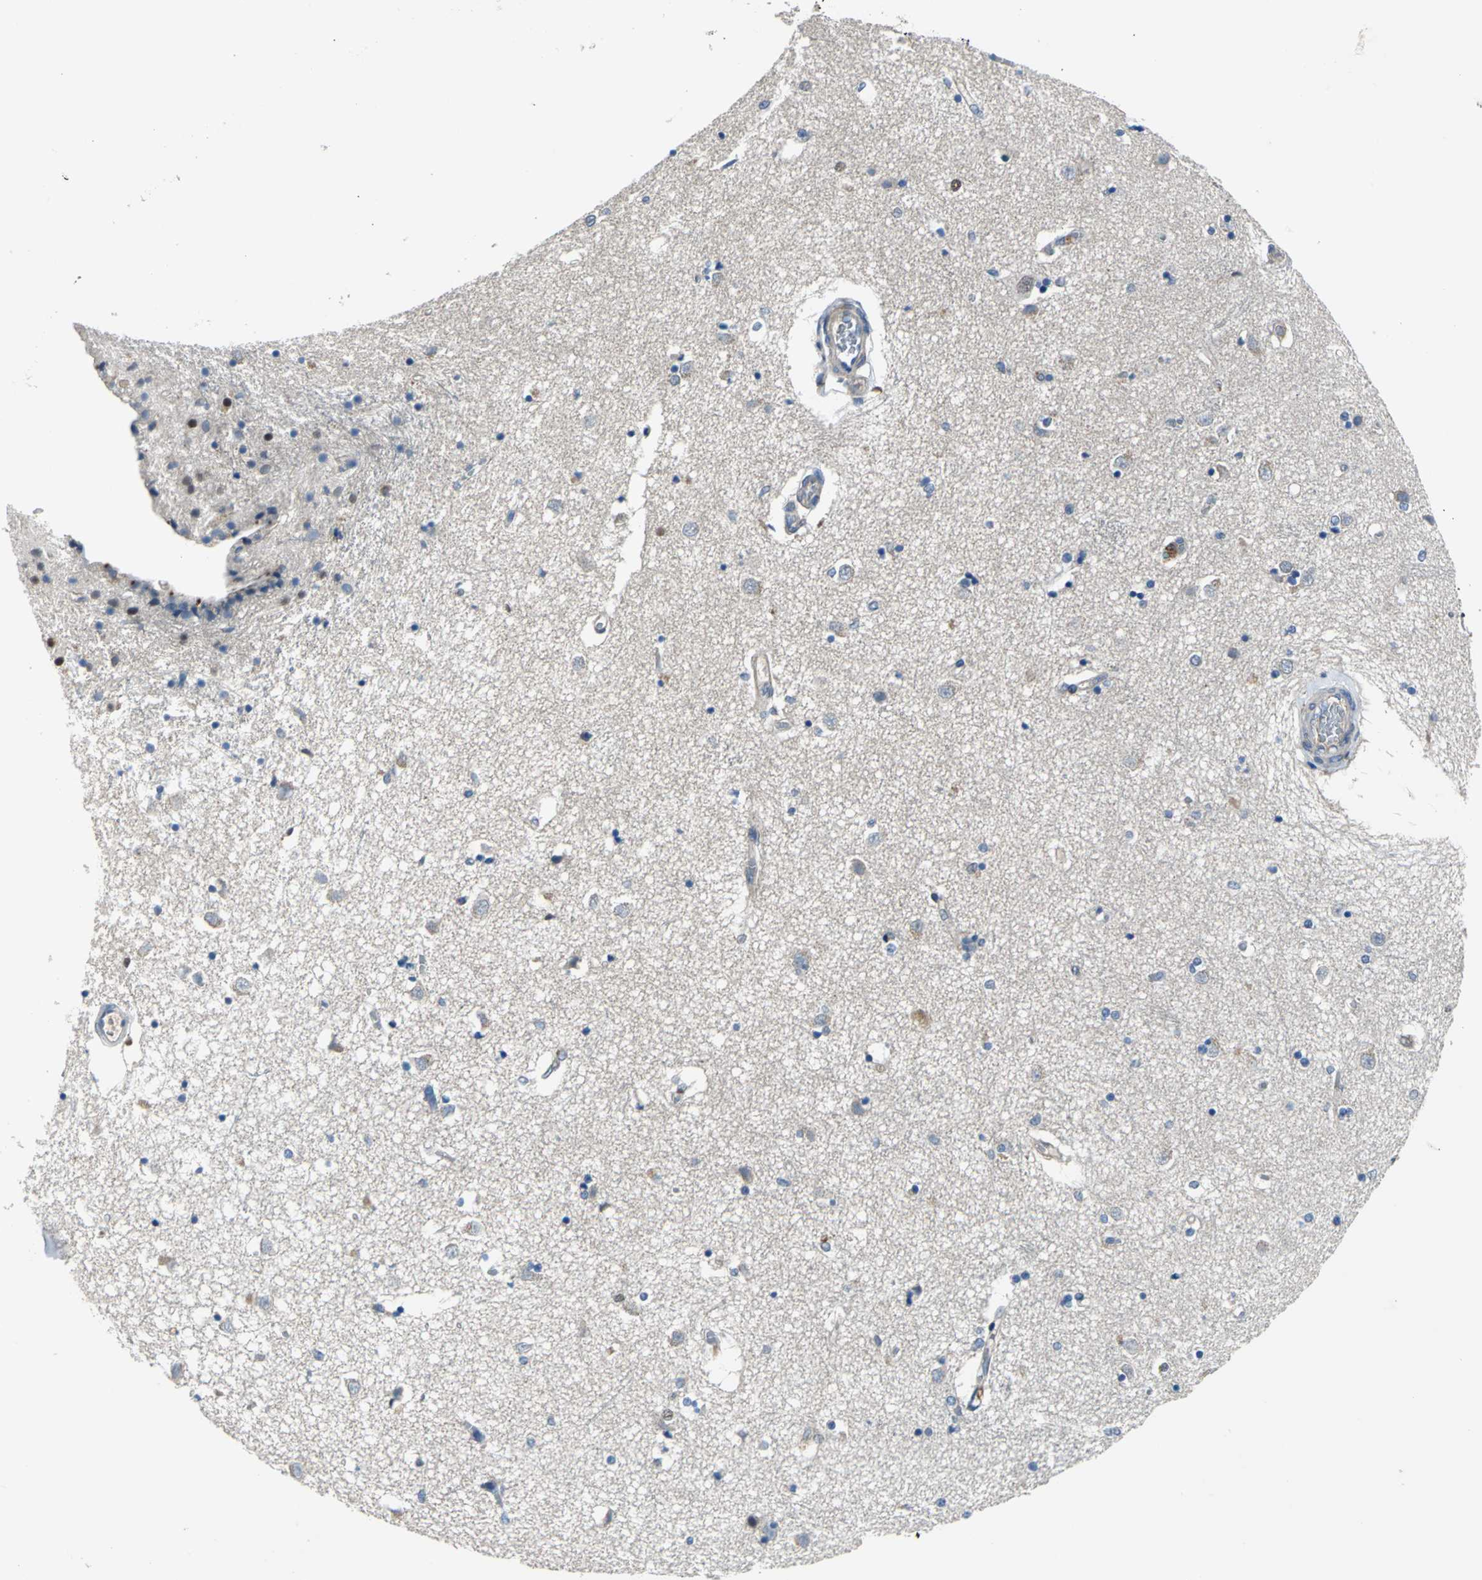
{"staining": {"intensity": "moderate", "quantity": "<25%", "location": "cytoplasmic/membranous,nuclear"}, "tissue": "caudate", "cell_type": "Glial cells", "image_type": "normal", "snomed": [{"axis": "morphology", "description": "Normal tissue, NOS"}, {"axis": "topography", "description": "Lateral ventricle wall"}], "caption": "Moderate cytoplasmic/membranous,nuclear positivity for a protein is appreciated in about <25% of glial cells of benign caudate using immunohistochemistry.", "gene": "SELP", "patient": {"sex": "female", "age": 54}}